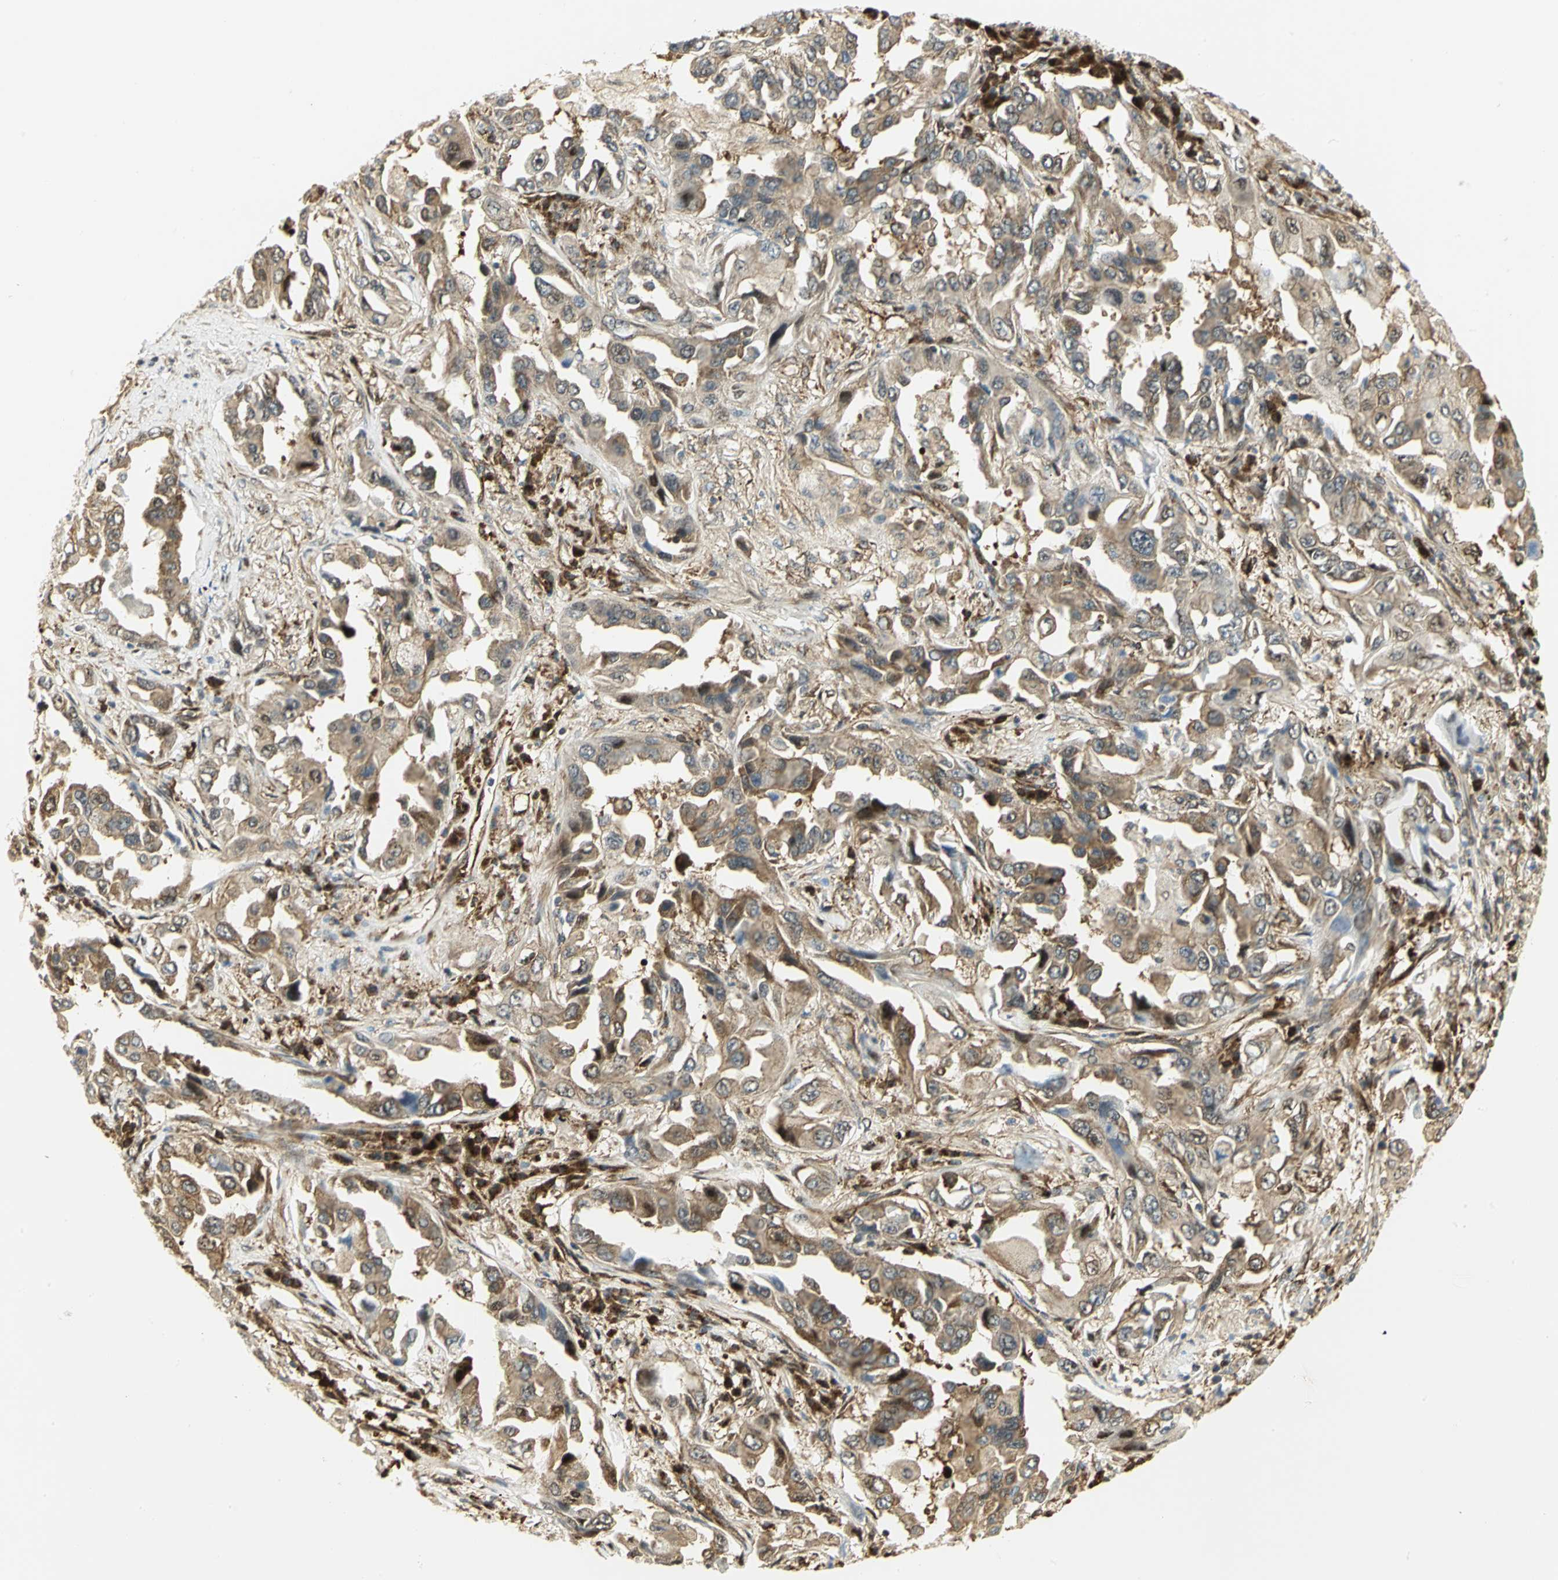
{"staining": {"intensity": "moderate", "quantity": ">75%", "location": "cytoplasmic/membranous,nuclear"}, "tissue": "lung cancer", "cell_type": "Tumor cells", "image_type": "cancer", "snomed": [{"axis": "morphology", "description": "Adenocarcinoma, NOS"}, {"axis": "topography", "description": "Lung"}], "caption": "Tumor cells exhibit moderate cytoplasmic/membranous and nuclear expression in about >75% of cells in lung adenocarcinoma. (DAB IHC with brightfield microscopy, high magnification).", "gene": "EEA1", "patient": {"sex": "female", "age": 65}}